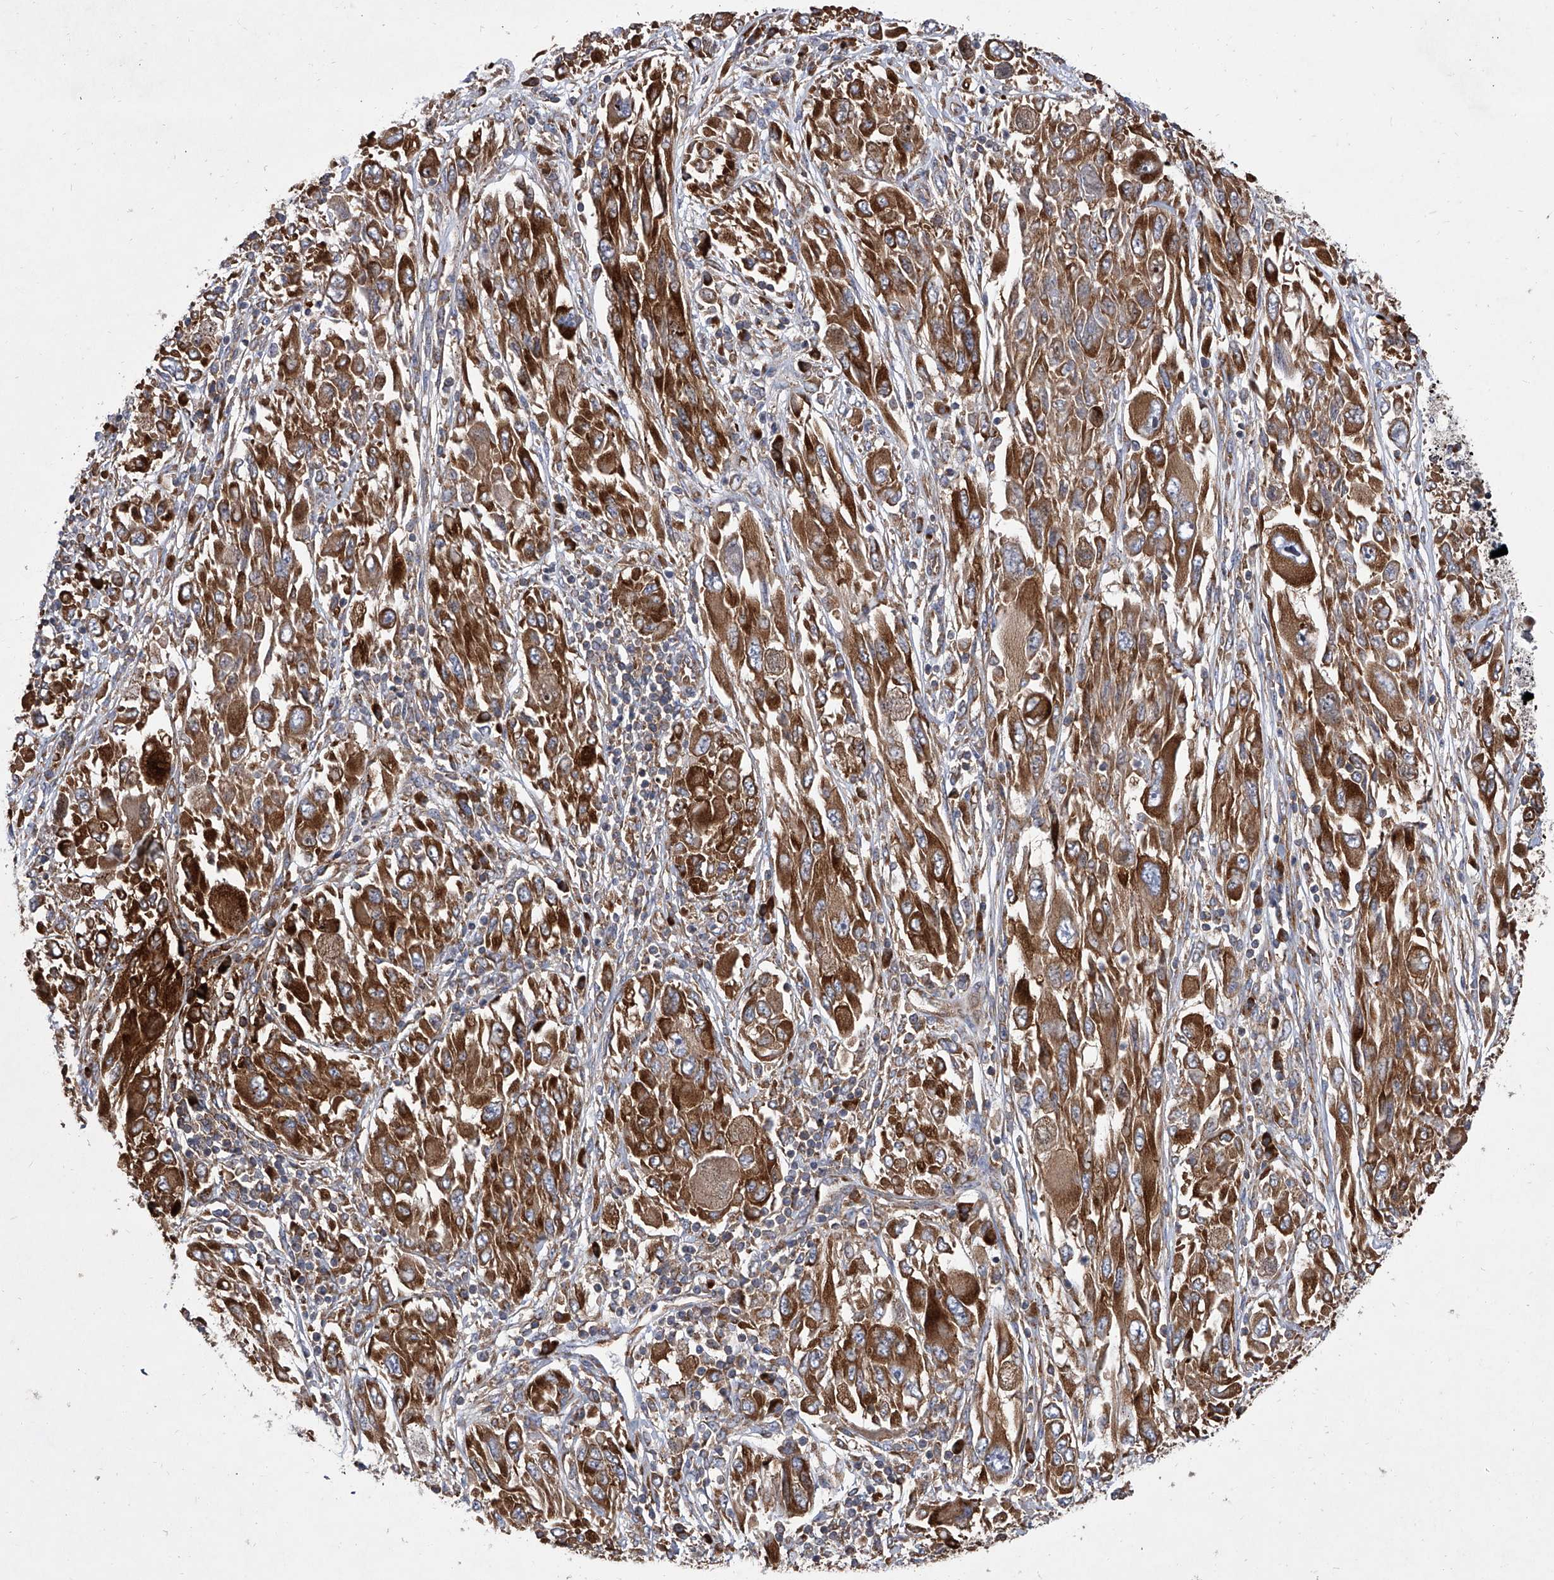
{"staining": {"intensity": "strong", "quantity": ">75%", "location": "cytoplasmic/membranous"}, "tissue": "melanoma", "cell_type": "Tumor cells", "image_type": "cancer", "snomed": [{"axis": "morphology", "description": "Malignant melanoma, NOS"}, {"axis": "topography", "description": "Skin"}], "caption": "Immunohistochemical staining of human malignant melanoma exhibits strong cytoplasmic/membranous protein staining in about >75% of tumor cells.", "gene": "EIF2S2", "patient": {"sex": "female", "age": 91}}